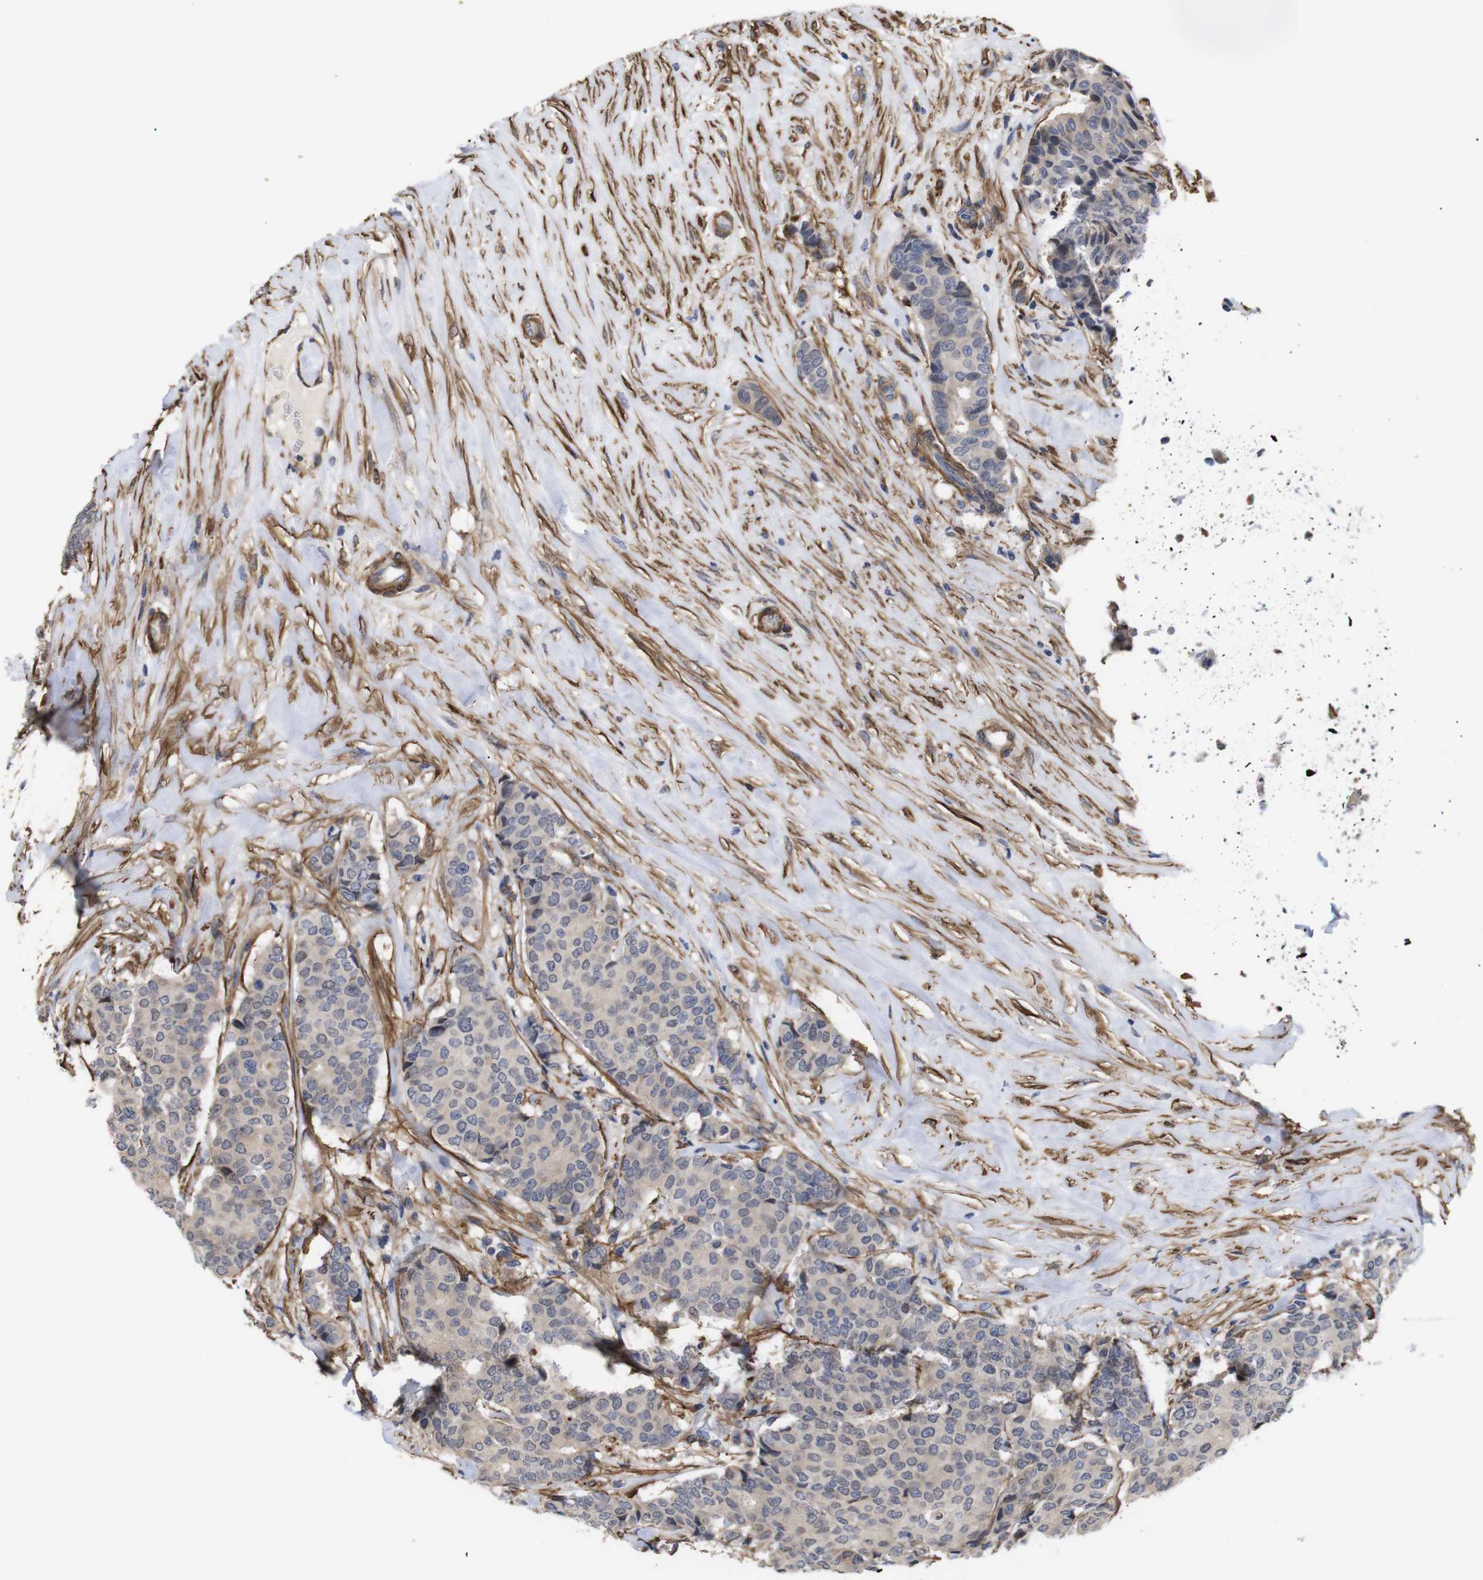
{"staining": {"intensity": "negative", "quantity": "none", "location": "none"}, "tissue": "breast cancer", "cell_type": "Tumor cells", "image_type": "cancer", "snomed": [{"axis": "morphology", "description": "Duct carcinoma"}, {"axis": "topography", "description": "Breast"}], "caption": "Immunohistochemistry photomicrograph of human breast invasive ductal carcinoma stained for a protein (brown), which exhibits no positivity in tumor cells.", "gene": "PDLIM5", "patient": {"sex": "female", "age": 75}}